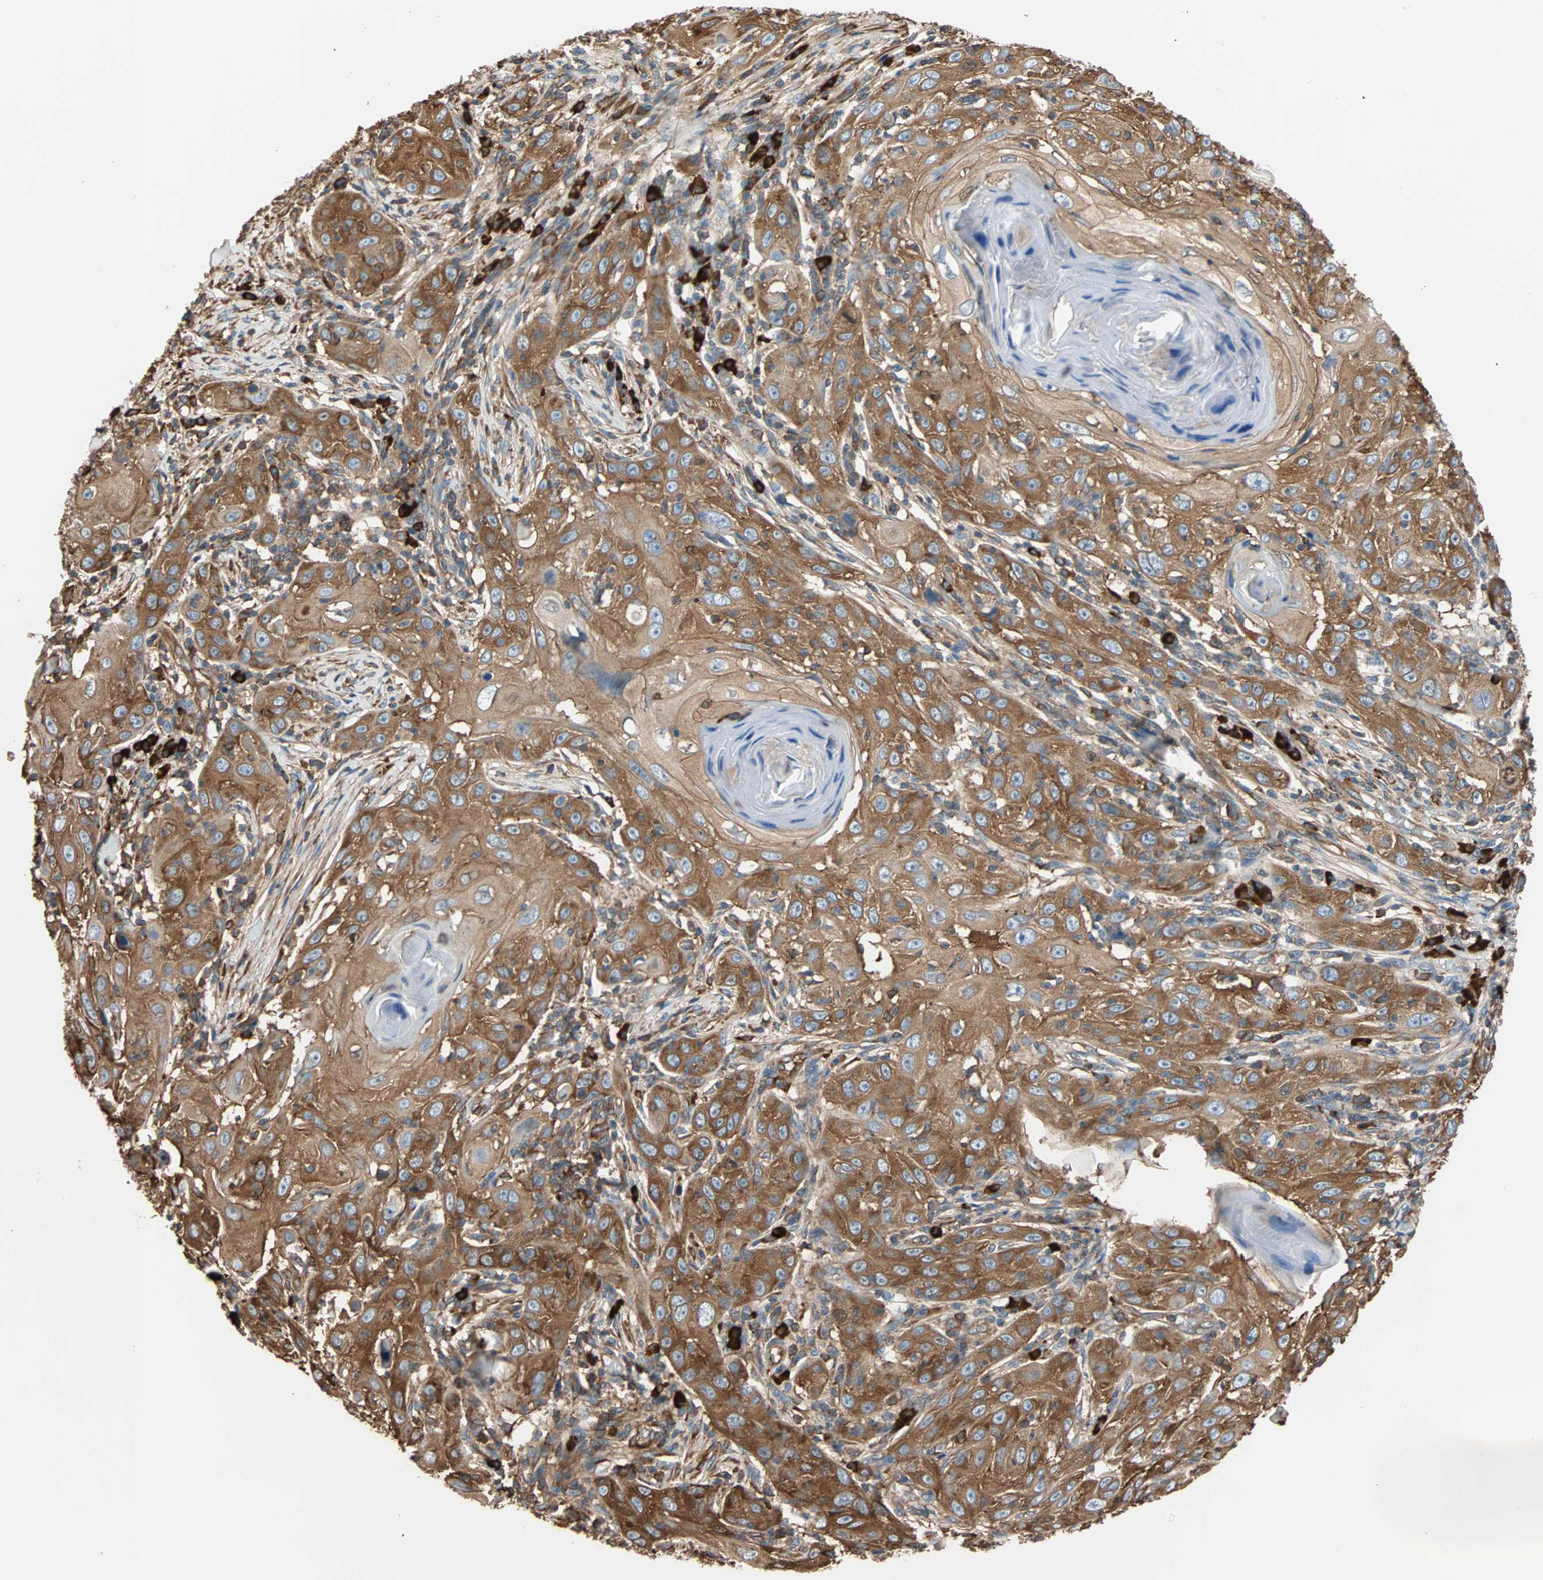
{"staining": {"intensity": "strong", "quantity": ">75%", "location": "cytoplasmic/membranous"}, "tissue": "skin cancer", "cell_type": "Tumor cells", "image_type": "cancer", "snomed": [{"axis": "morphology", "description": "Squamous cell carcinoma, NOS"}, {"axis": "topography", "description": "Skin"}], "caption": "Skin squamous cell carcinoma tissue demonstrates strong cytoplasmic/membranous positivity in approximately >75% of tumor cells, visualized by immunohistochemistry.", "gene": "EEF2", "patient": {"sex": "female", "age": 88}}